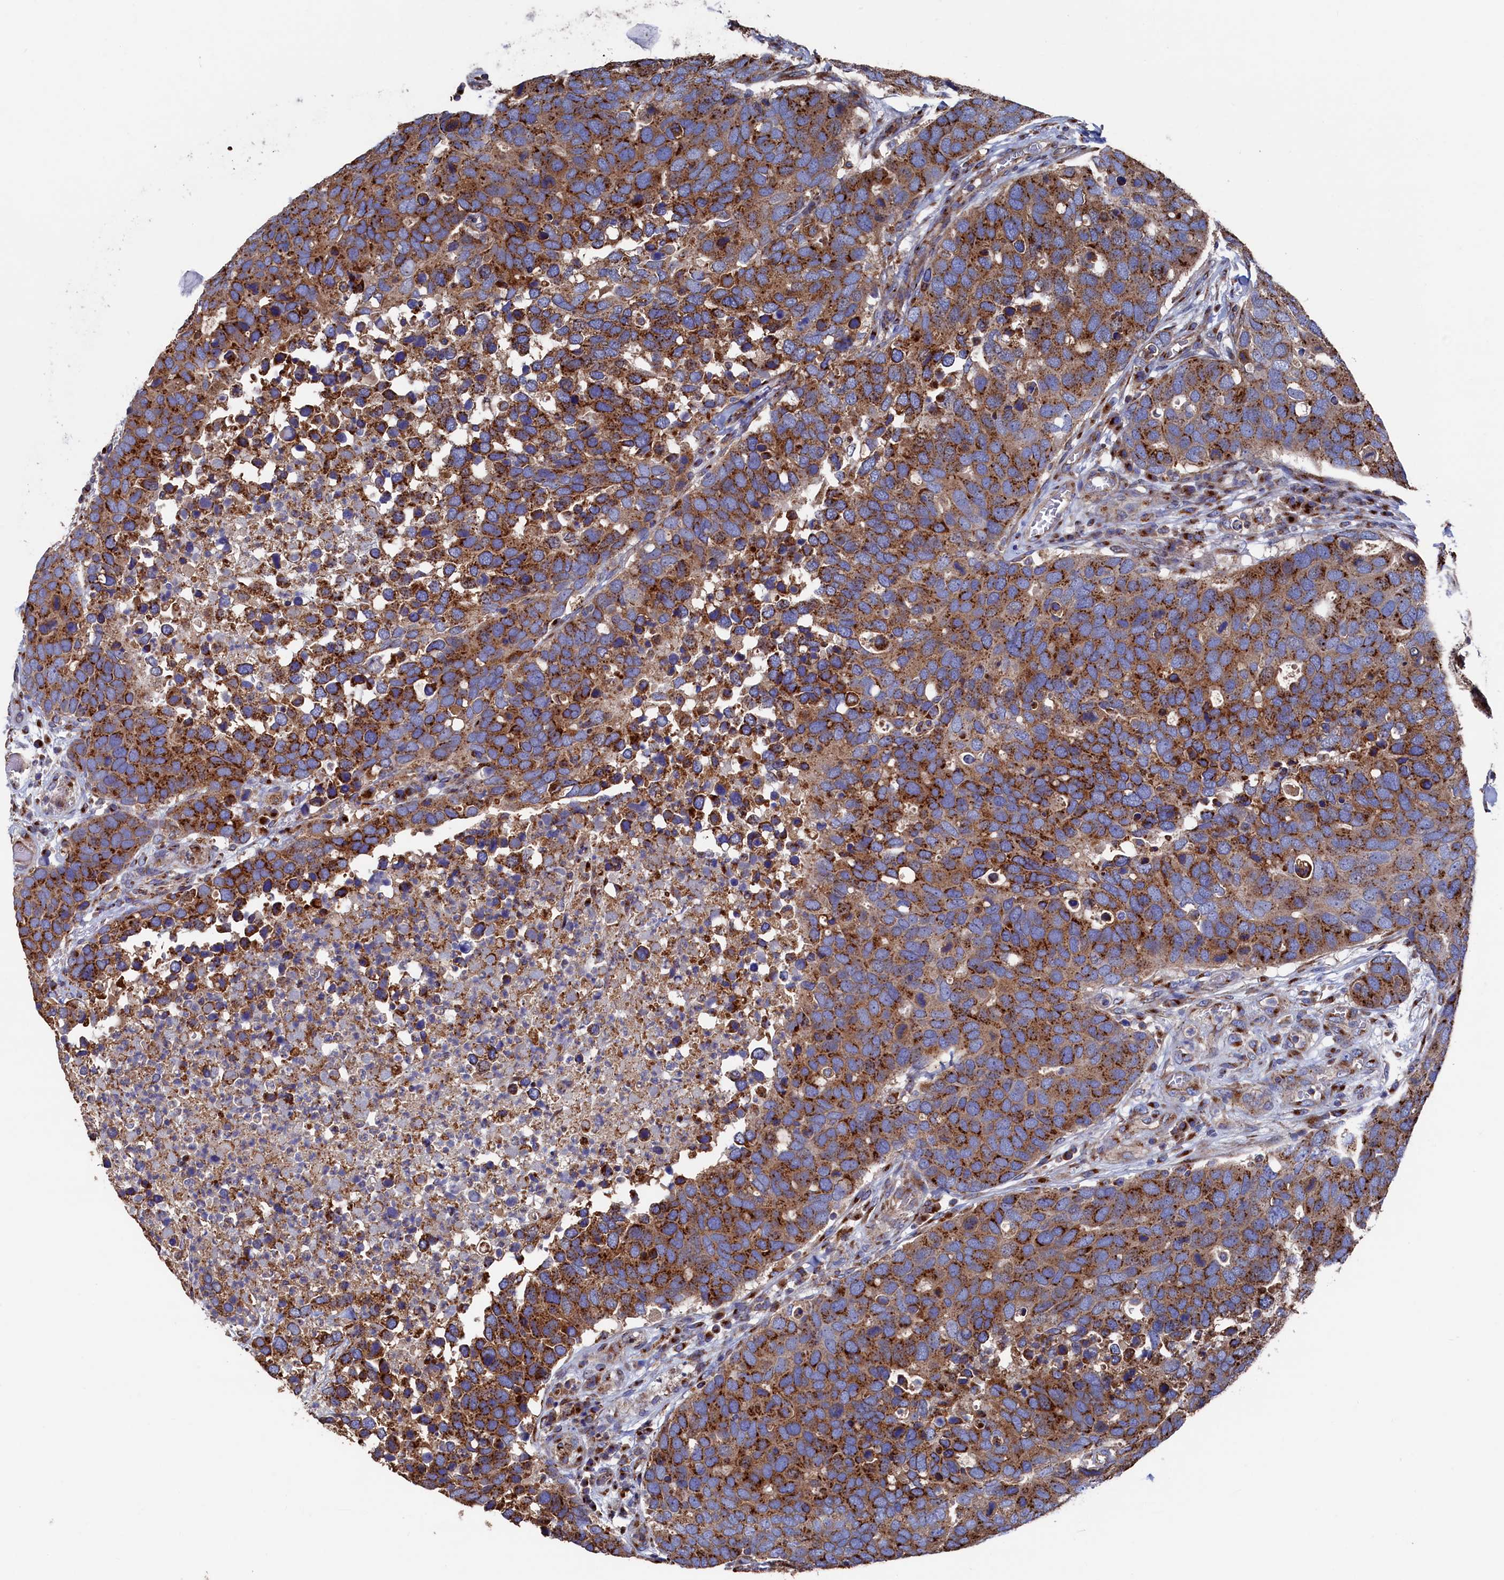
{"staining": {"intensity": "strong", "quantity": ">75%", "location": "cytoplasmic/membranous"}, "tissue": "breast cancer", "cell_type": "Tumor cells", "image_type": "cancer", "snomed": [{"axis": "morphology", "description": "Duct carcinoma"}, {"axis": "topography", "description": "Breast"}], "caption": "Immunohistochemical staining of human breast cancer (intraductal carcinoma) exhibits strong cytoplasmic/membranous protein expression in approximately >75% of tumor cells.", "gene": "PRRC1", "patient": {"sex": "female", "age": 83}}